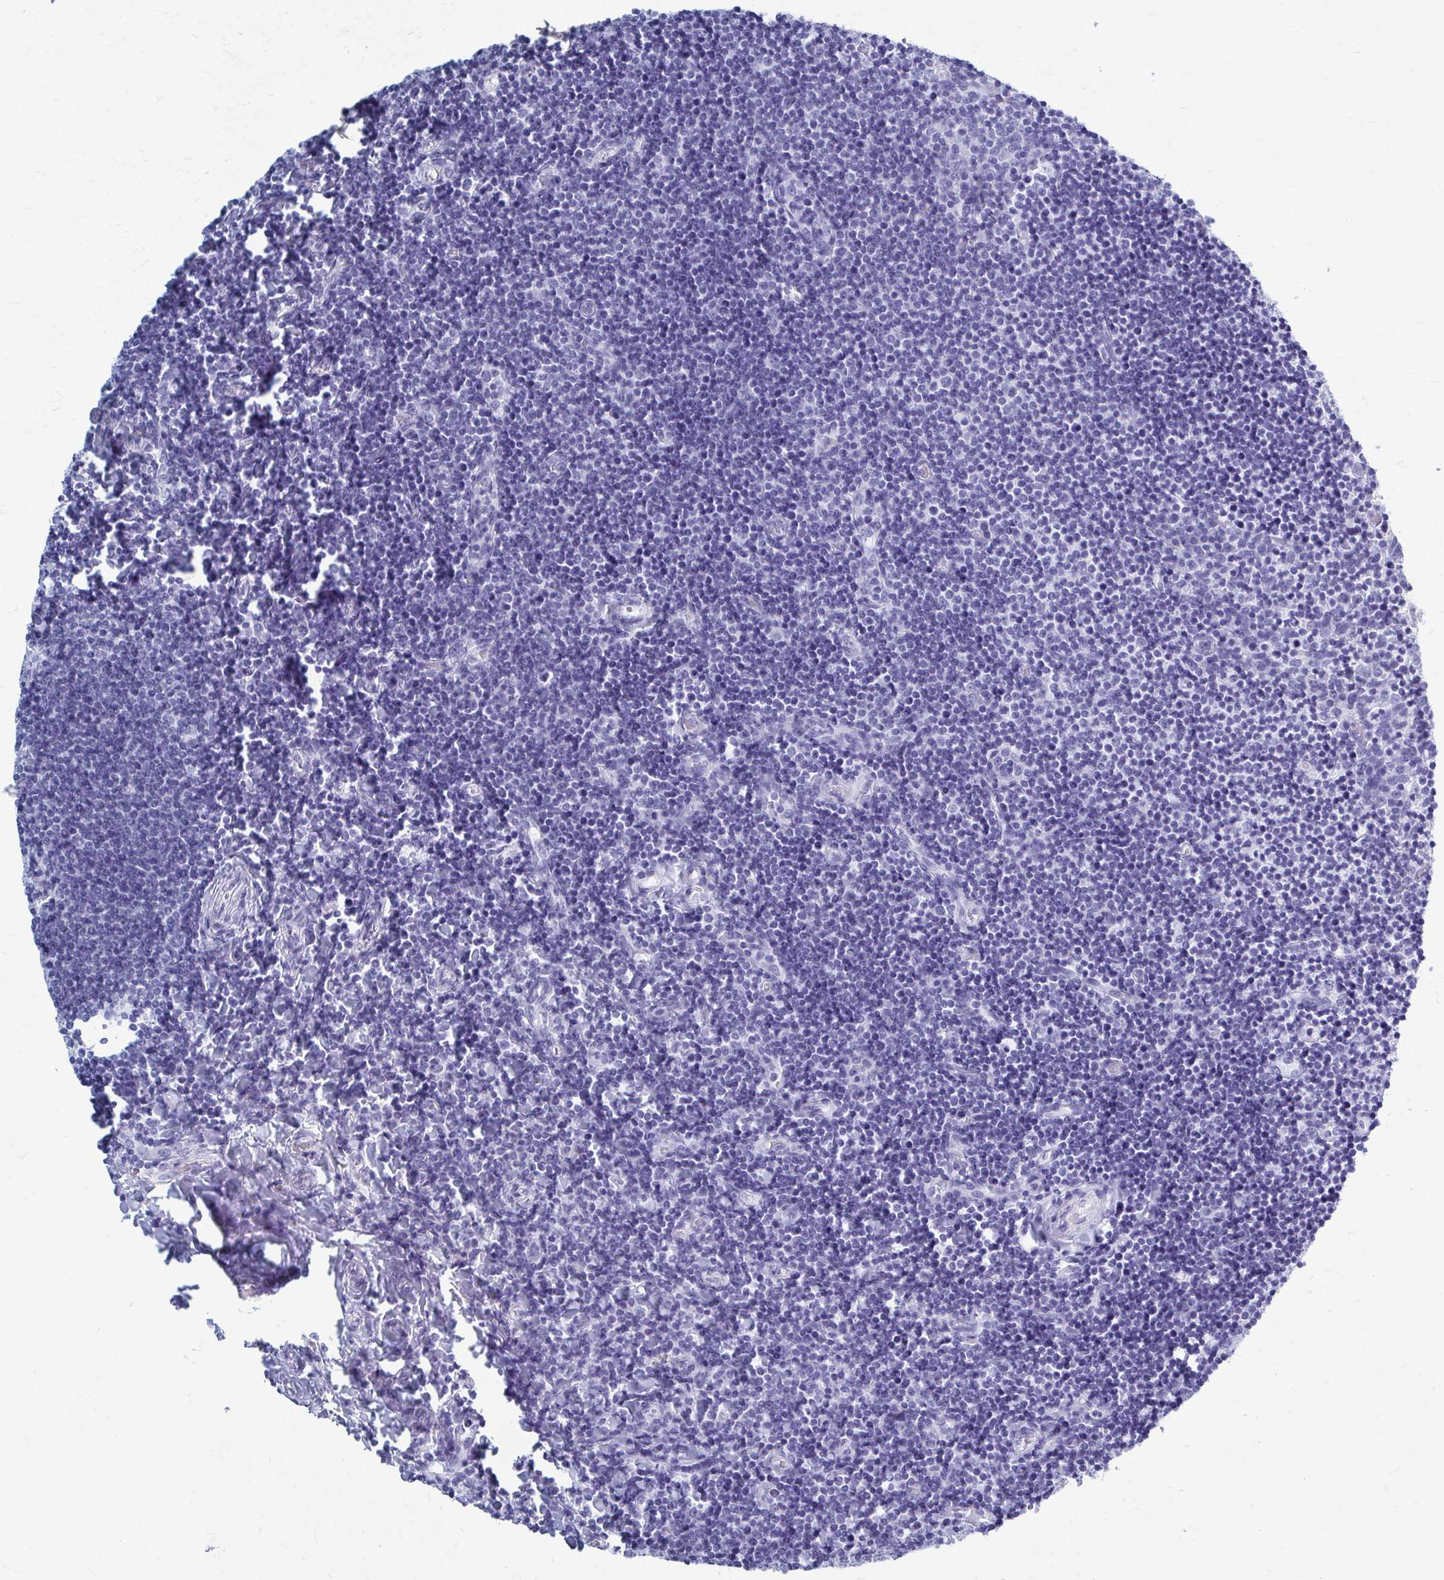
{"staining": {"intensity": "negative", "quantity": "none", "location": "none"}, "tissue": "tonsil", "cell_type": "Germinal center cells", "image_type": "normal", "snomed": [{"axis": "morphology", "description": "Normal tissue, NOS"}, {"axis": "topography", "description": "Tonsil"}], "caption": "Normal tonsil was stained to show a protein in brown. There is no significant positivity in germinal center cells. The staining was performed using DAB to visualize the protein expression in brown, while the nuclei were stained in blue with hematoxylin (Magnification: 20x).", "gene": "CELF5", "patient": {"sex": "female", "age": 10}}